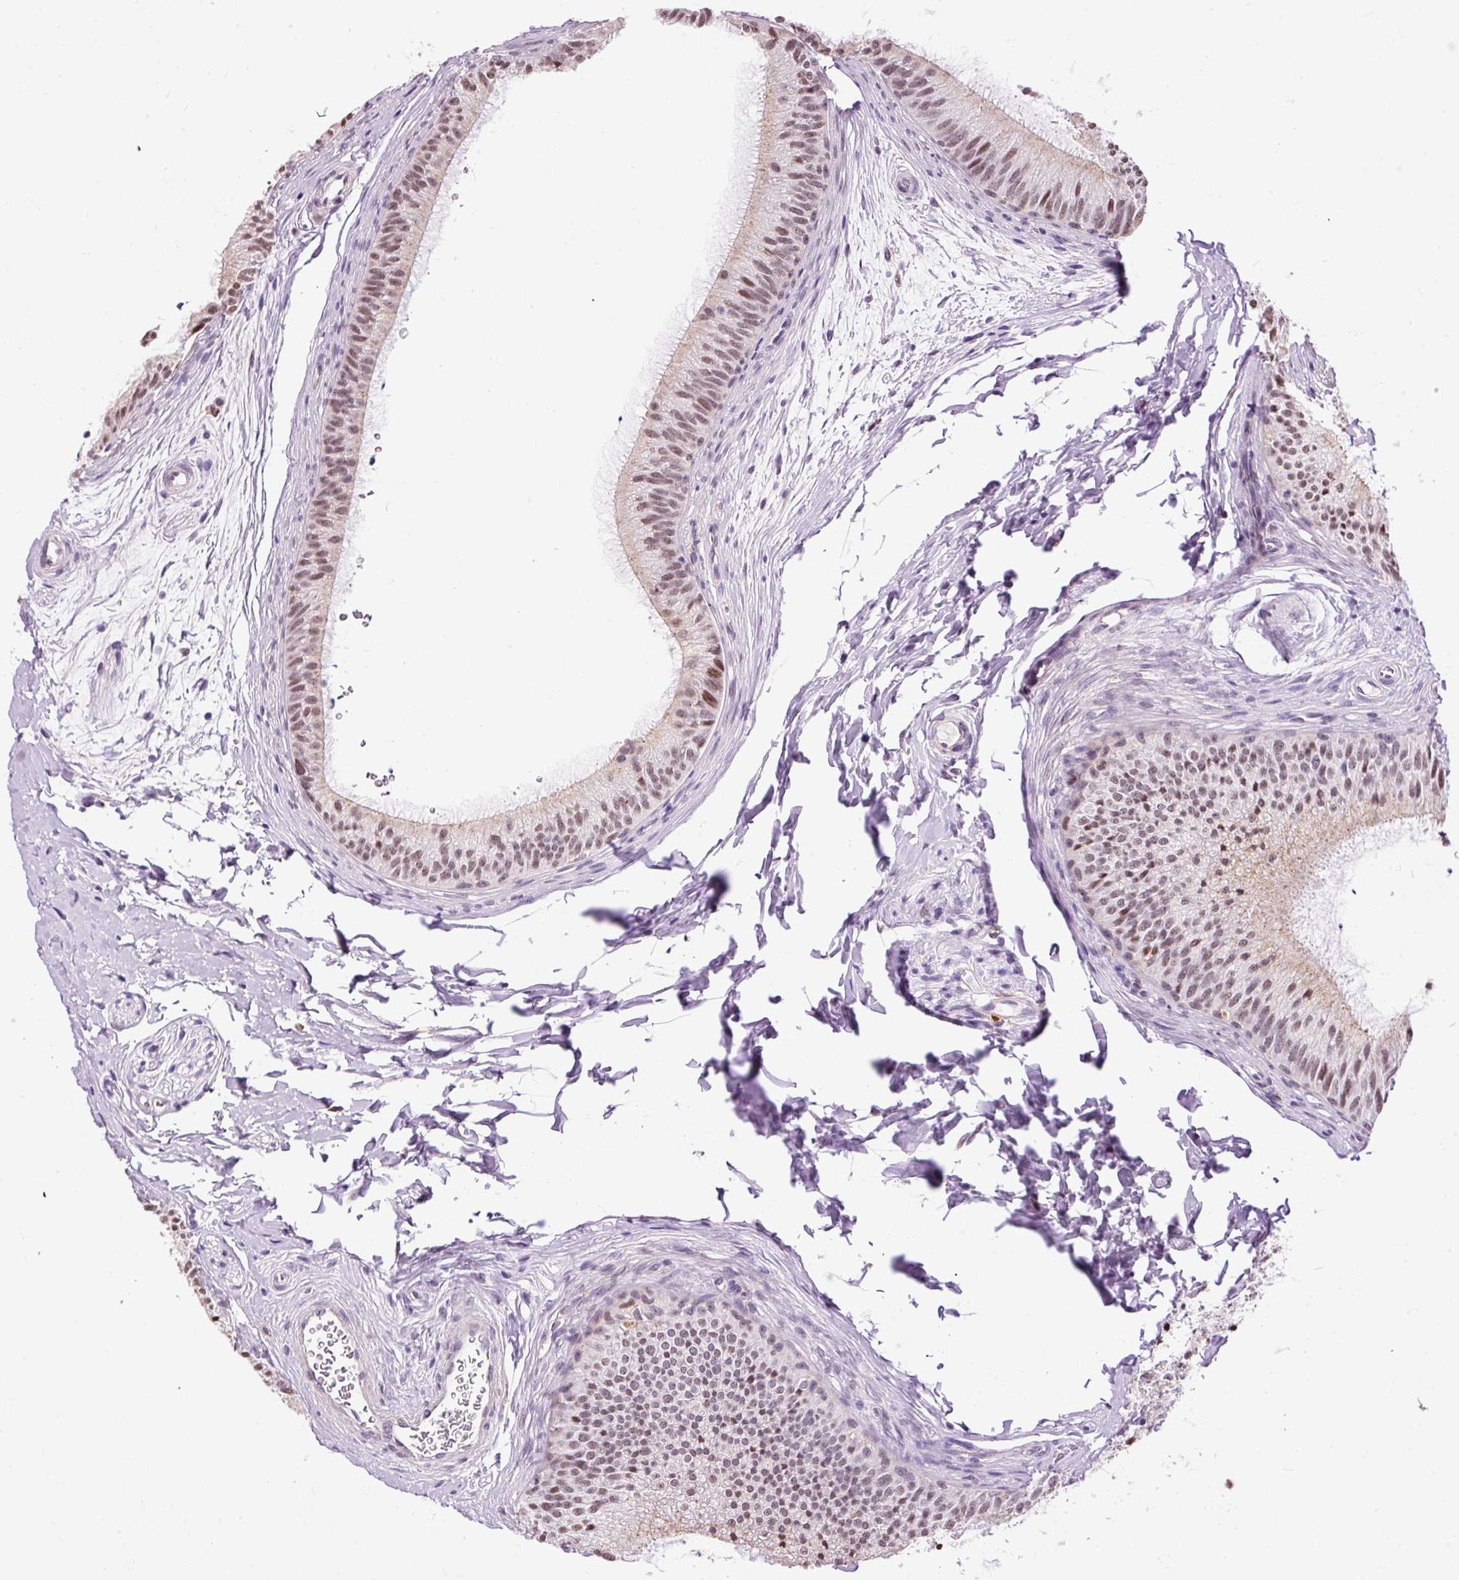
{"staining": {"intensity": "moderate", "quantity": "25%-75%", "location": "nuclear"}, "tissue": "epididymis", "cell_type": "Glandular cells", "image_type": "normal", "snomed": [{"axis": "morphology", "description": "Normal tissue, NOS"}, {"axis": "topography", "description": "Epididymis"}], "caption": "Glandular cells reveal medium levels of moderate nuclear positivity in approximately 25%-75% of cells in normal epididymis.", "gene": "LY86", "patient": {"sex": "male", "age": 24}}